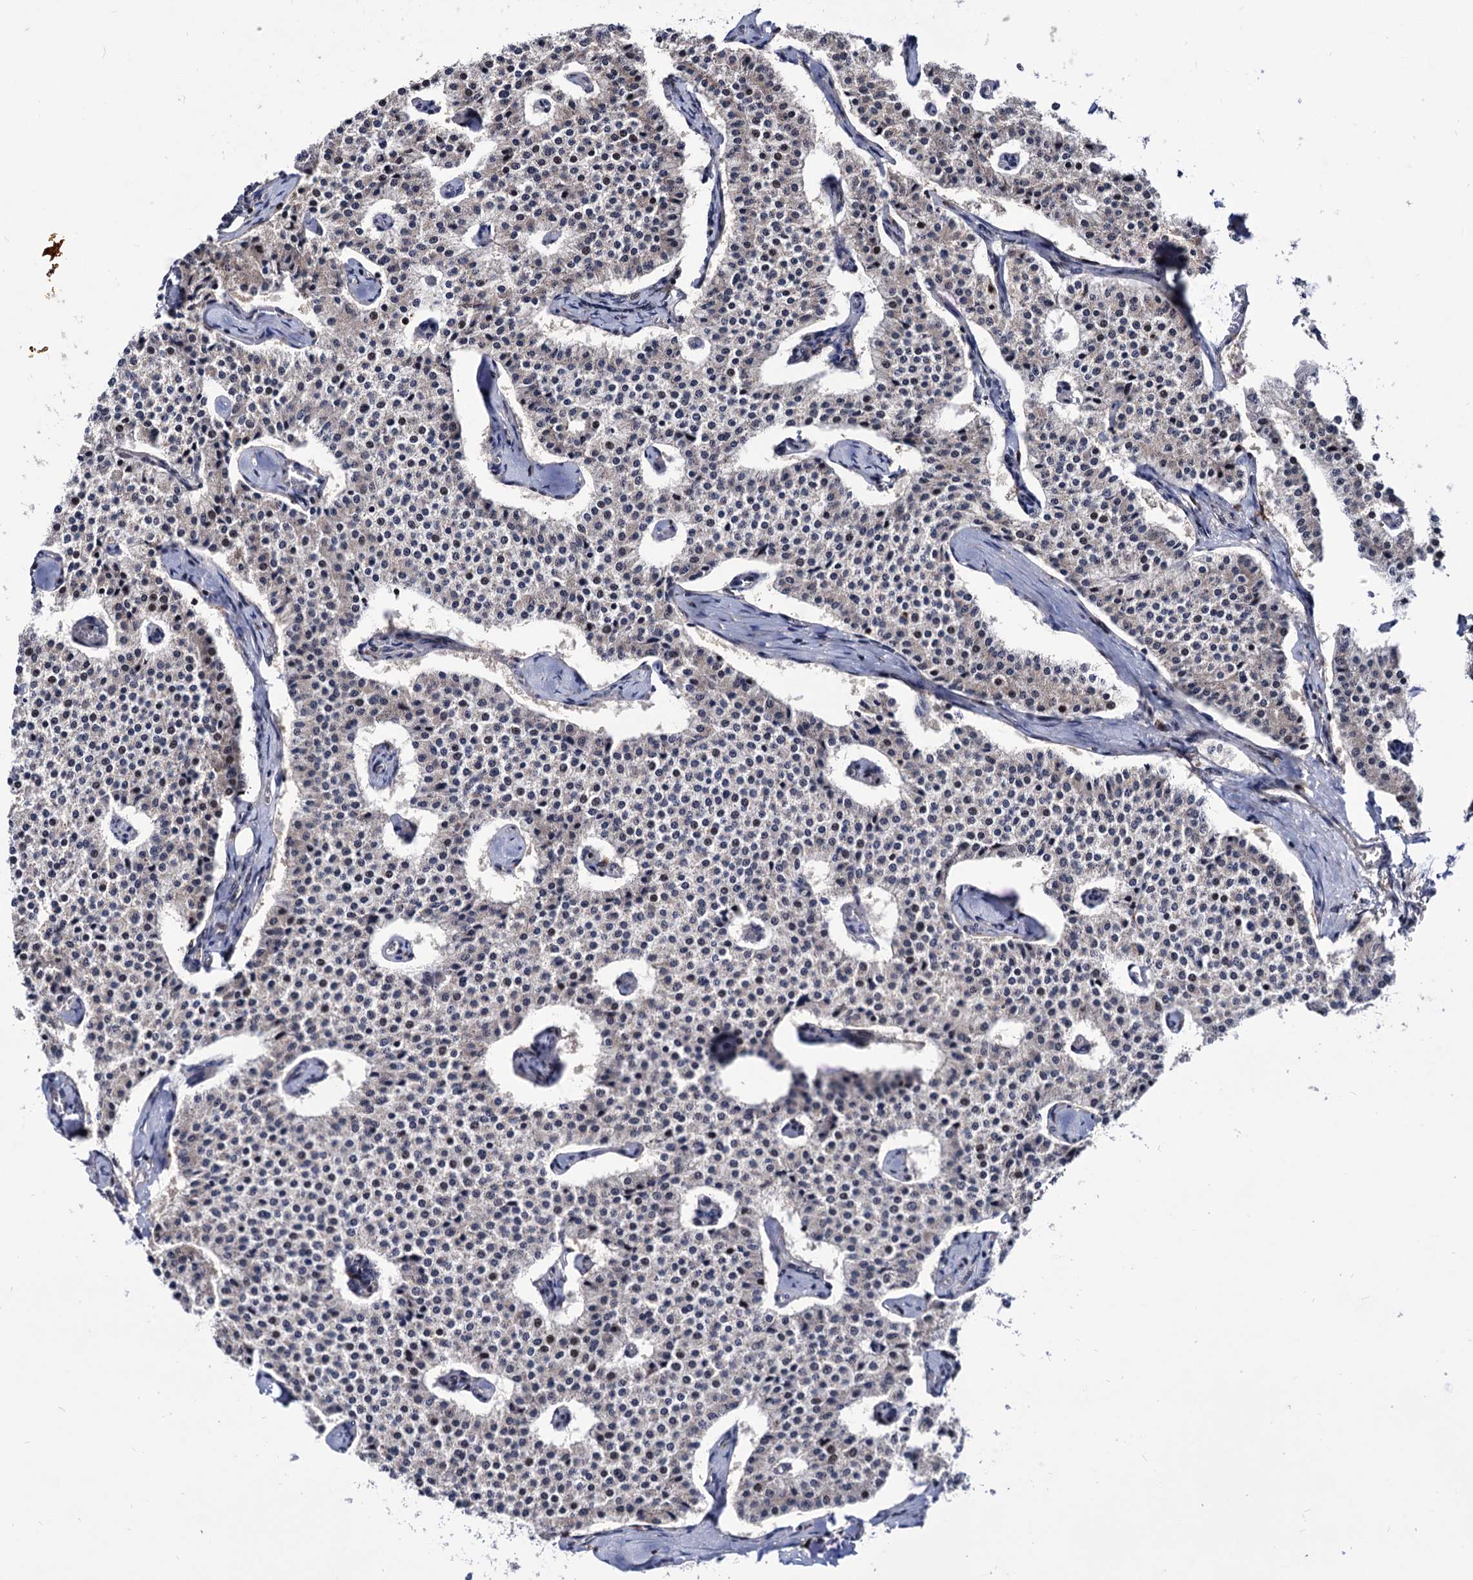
{"staining": {"intensity": "negative", "quantity": "none", "location": "none"}, "tissue": "carcinoid", "cell_type": "Tumor cells", "image_type": "cancer", "snomed": [{"axis": "morphology", "description": "Carcinoid, malignant, NOS"}, {"axis": "topography", "description": "Colon"}], "caption": "An image of human malignant carcinoid is negative for staining in tumor cells. (Brightfield microscopy of DAB immunohistochemistry (IHC) at high magnification).", "gene": "RNASEH2B", "patient": {"sex": "female", "age": 52}}